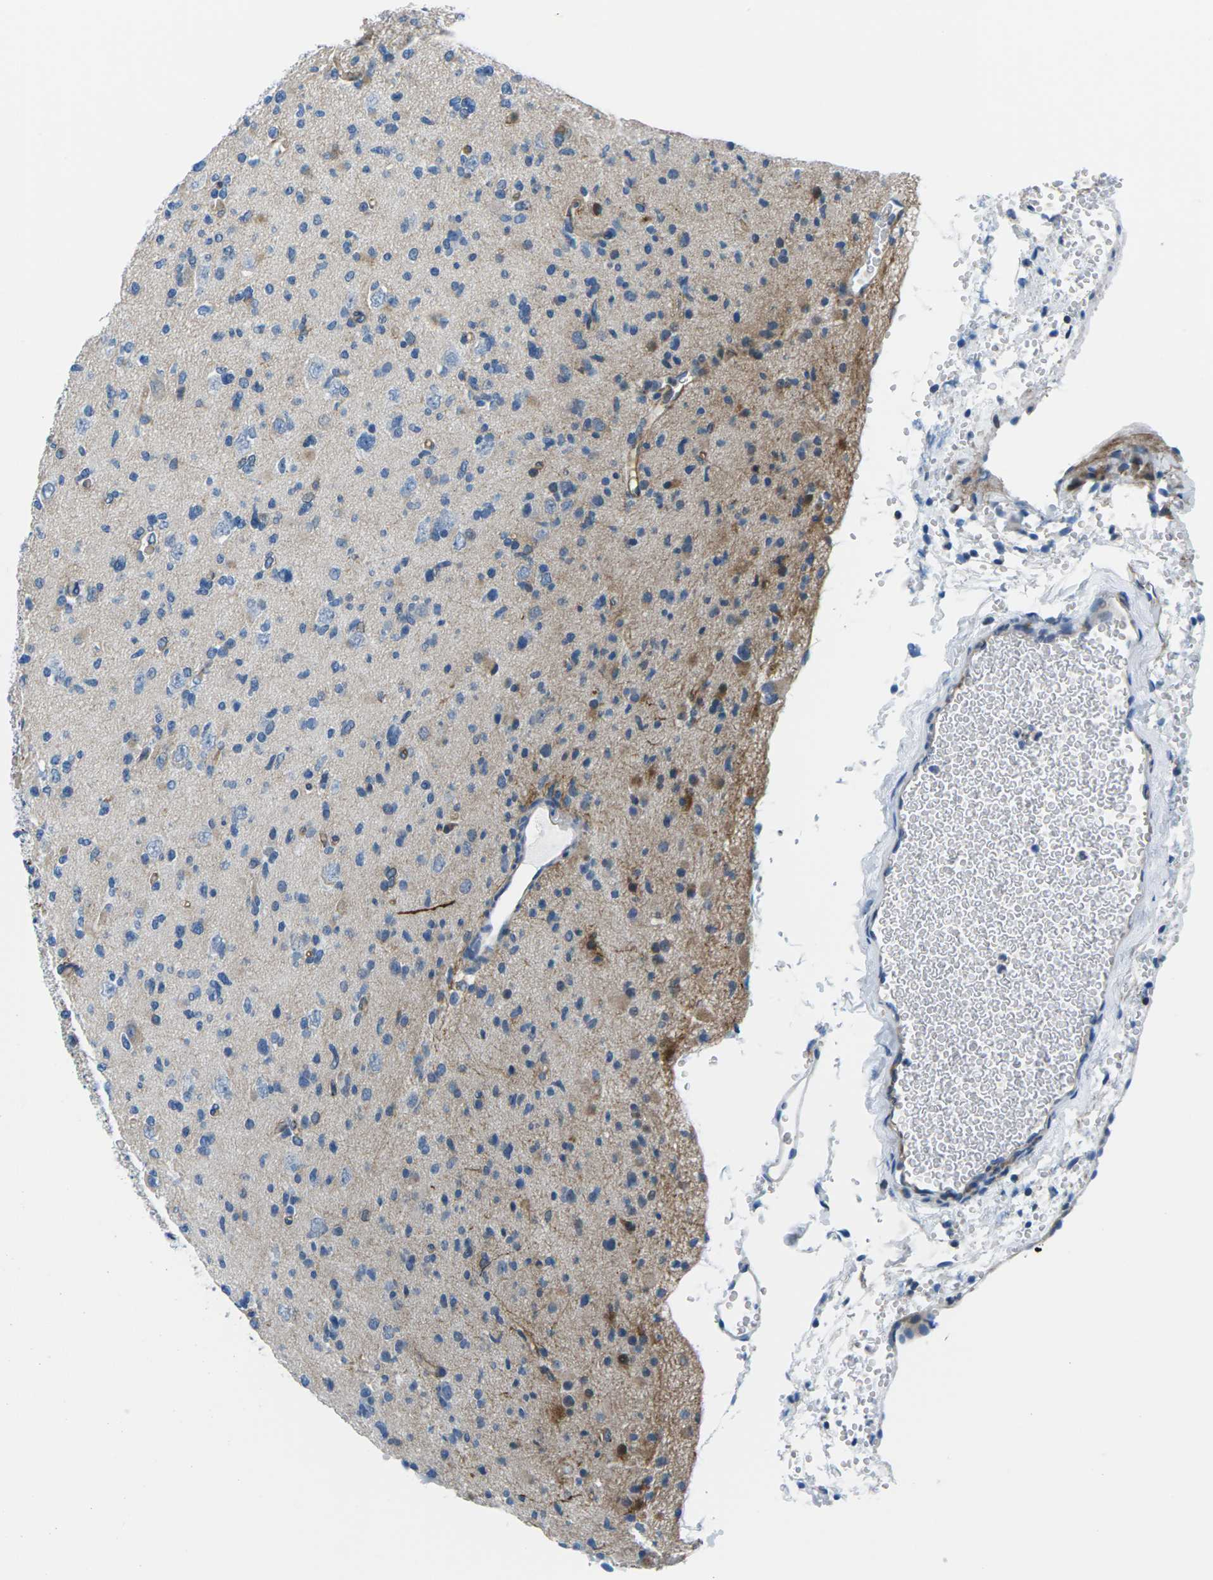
{"staining": {"intensity": "negative", "quantity": "none", "location": "none"}, "tissue": "glioma", "cell_type": "Tumor cells", "image_type": "cancer", "snomed": [{"axis": "morphology", "description": "Glioma, malignant, Low grade"}, {"axis": "topography", "description": "Brain"}], "caption": "A micrograph of glioma stained for a protein reveals no brown staining in tumor cells.", "gene": "SOCS4", "patient": {"sex": "female", "age": 22}}